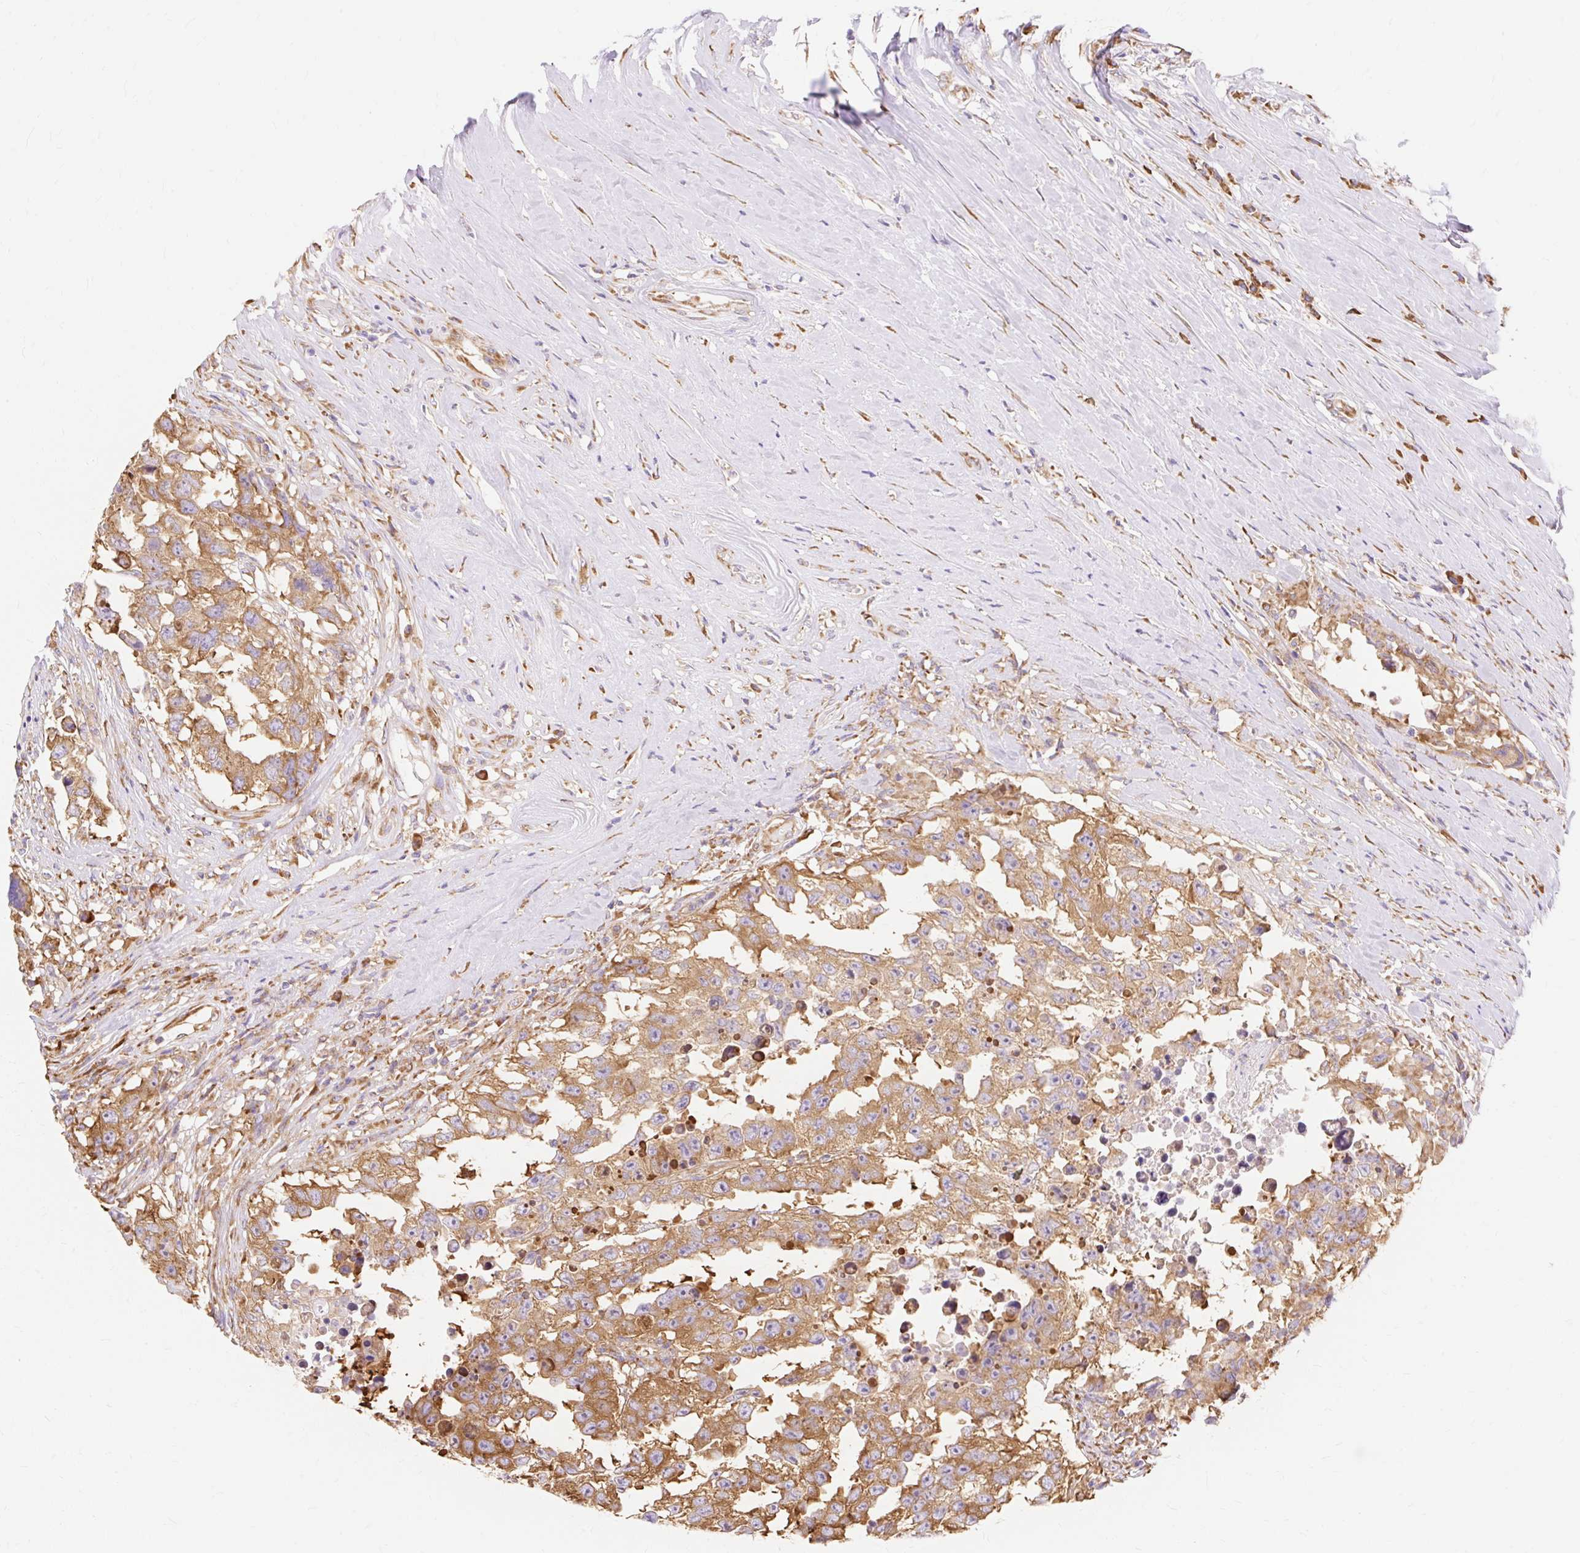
{"staining": {"intensity": "moderate", "quantity": ">75%", "location": "cytoplasmic/membranous"}, "tissue": "testis cancer", "cell_type": "Tumor cells", "image_type": "cancer", "snomed": [{"axis": "morphology", "description": "Carcinoma, Embryonal, NOS"}, {"axis": "topography", "description": "Testis"}], "caption": "Brown immunohistochemical staining in human embryonal carcinoma (testis) reveals moderate cytoplasmic/membranous positivity in approximately >75% of tumor cells. (Stains: DAB (3,3'-diaminobenzidine) in brown, nuclei in blue, Microscopy: brightfield microscopy at high magnification).", "gene": "RPS17", "patient": {"sex": "male", "age": 83}}